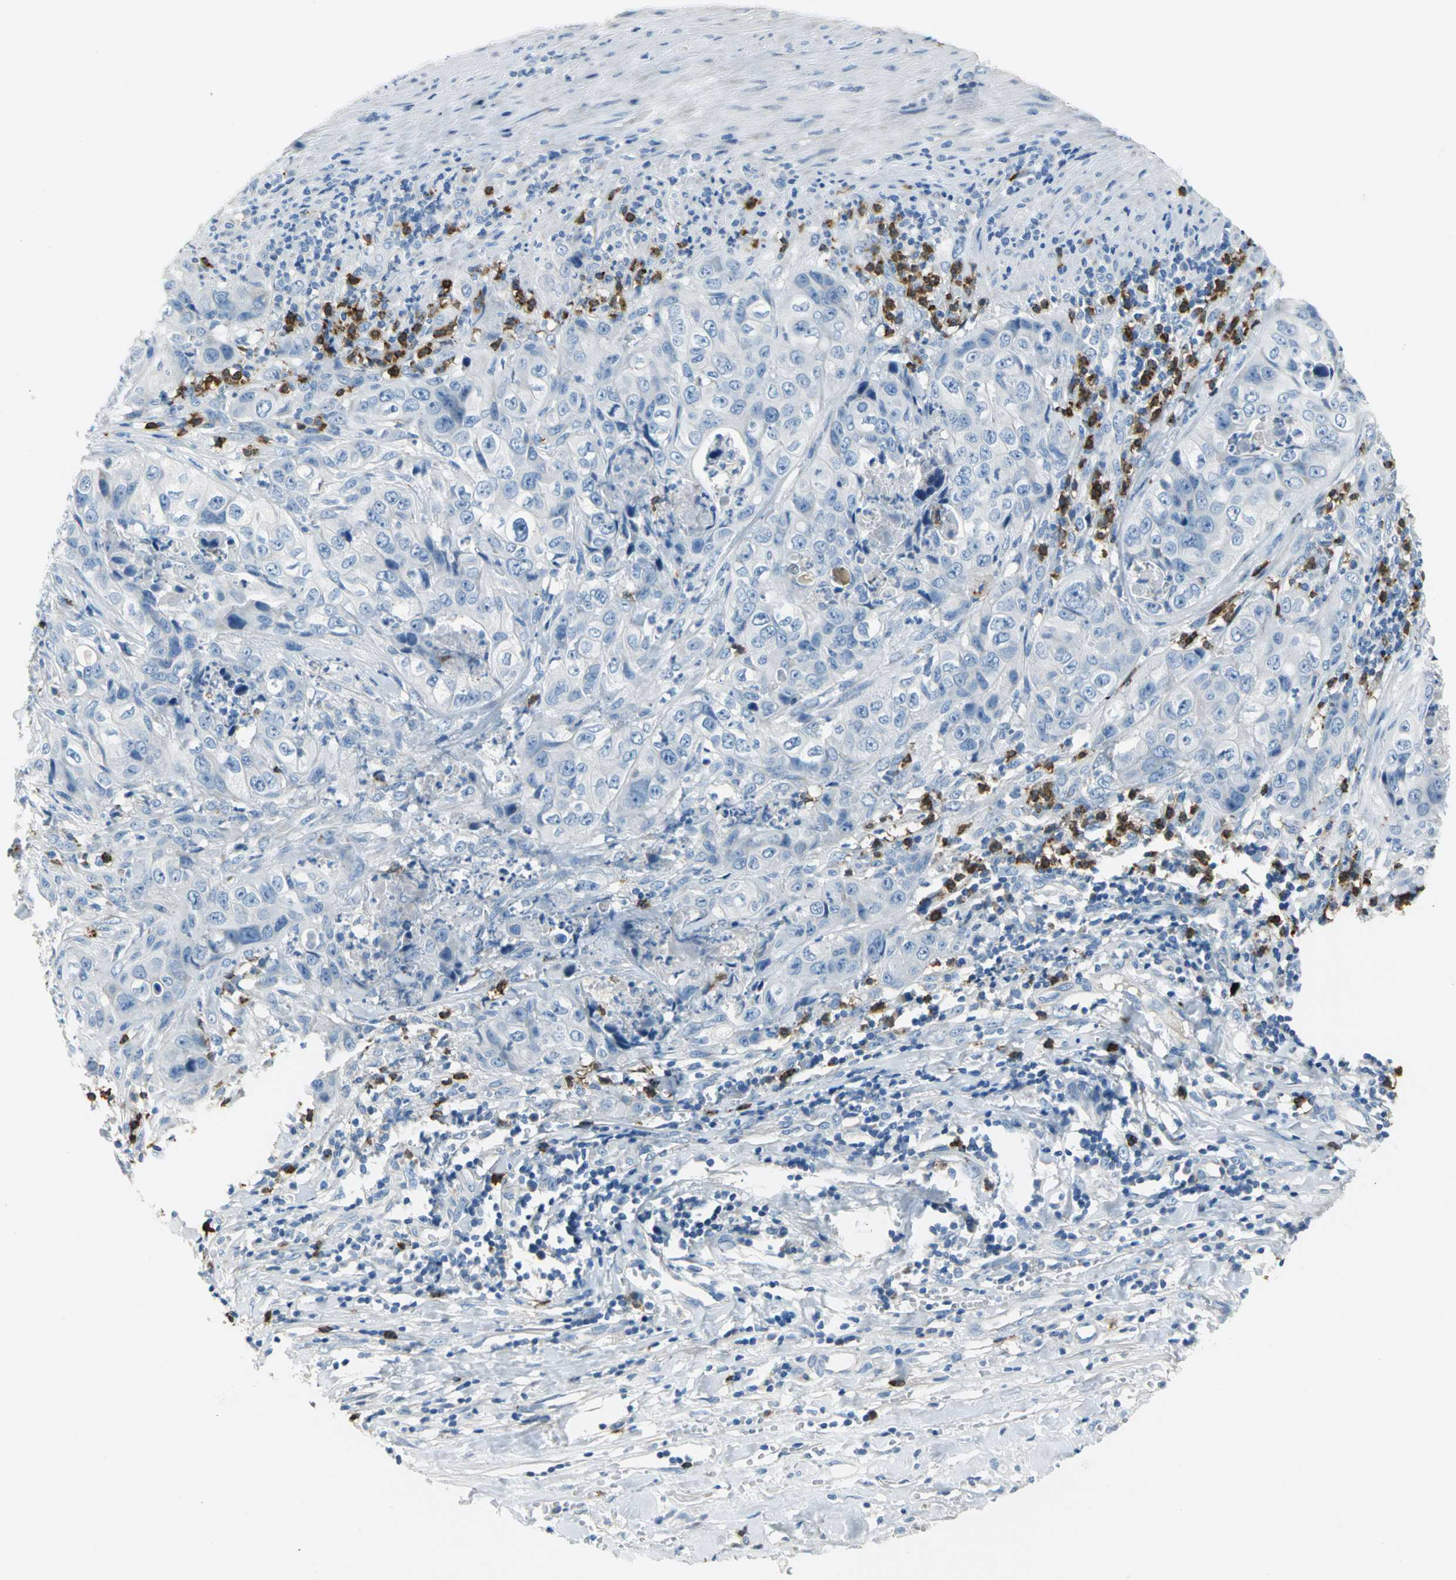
{"staining": {"intensity": "strong", "quantity": "<25%", "location": "cytoplasmic/membranous"}, "tissue": "liver cancer", "cell_type": "Tumor cells", "image_type": "cancer", "snomed": [{"axis": "morphology", "description": "Cholangiocarcinoma"}, {"axis": "topography", "description": "Liver"}], "caption": "A high-resolution micrograph shows immunohistochemistry staining of liver cancer (cholangiocarcinoma), which shows strong cytoplasmic/membranous positivity in about <25% of tumor cells.", "gene": "ALOX15", "patient": {"sex": "female", "age": 61}}